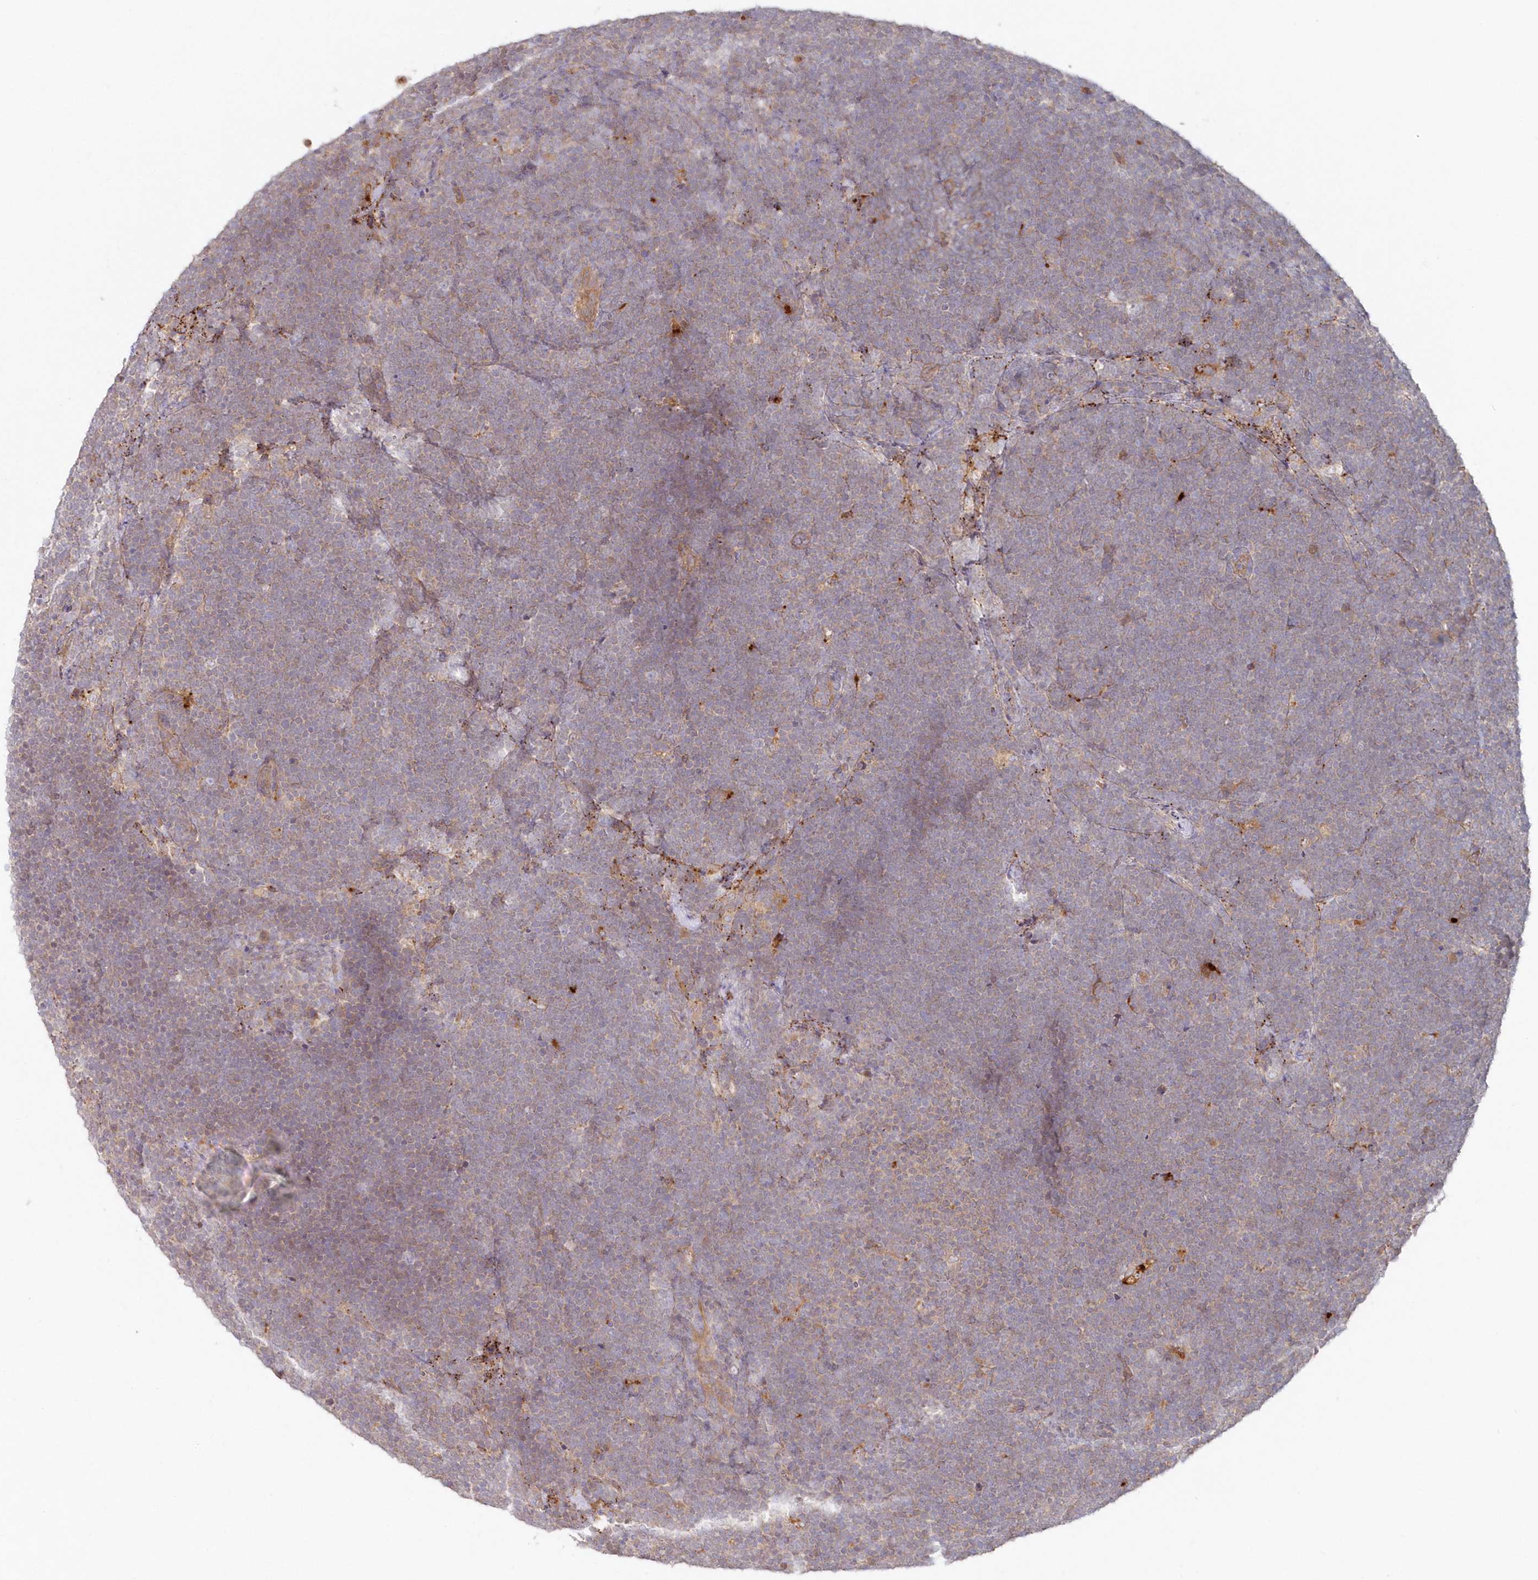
{"staining": {"intensity": "weak", "quantity": "<25%", "location": "cytoplasmic/membranous"}, "tissue": "lymphoma", "cell_type": "Tumor cells", "image_type": "cancer", "snomed": [{"axis": "morphology", "description": "Malignant lymphoma, non-Hodgkin's type, High grade"}, {"axis": "topography", "description": "Lymph node"}], "caption": "A histopathology image of lymphoma stained for a protein exhibits no brown staining in tumor cells. The staining is performed using DAB (3,3'-diaminobenzidine) brown chromogen with nuclei counter-stained in using hematoxylin.", "gene": "GBE1", "patient": {"sex": "male", "age": 13}}